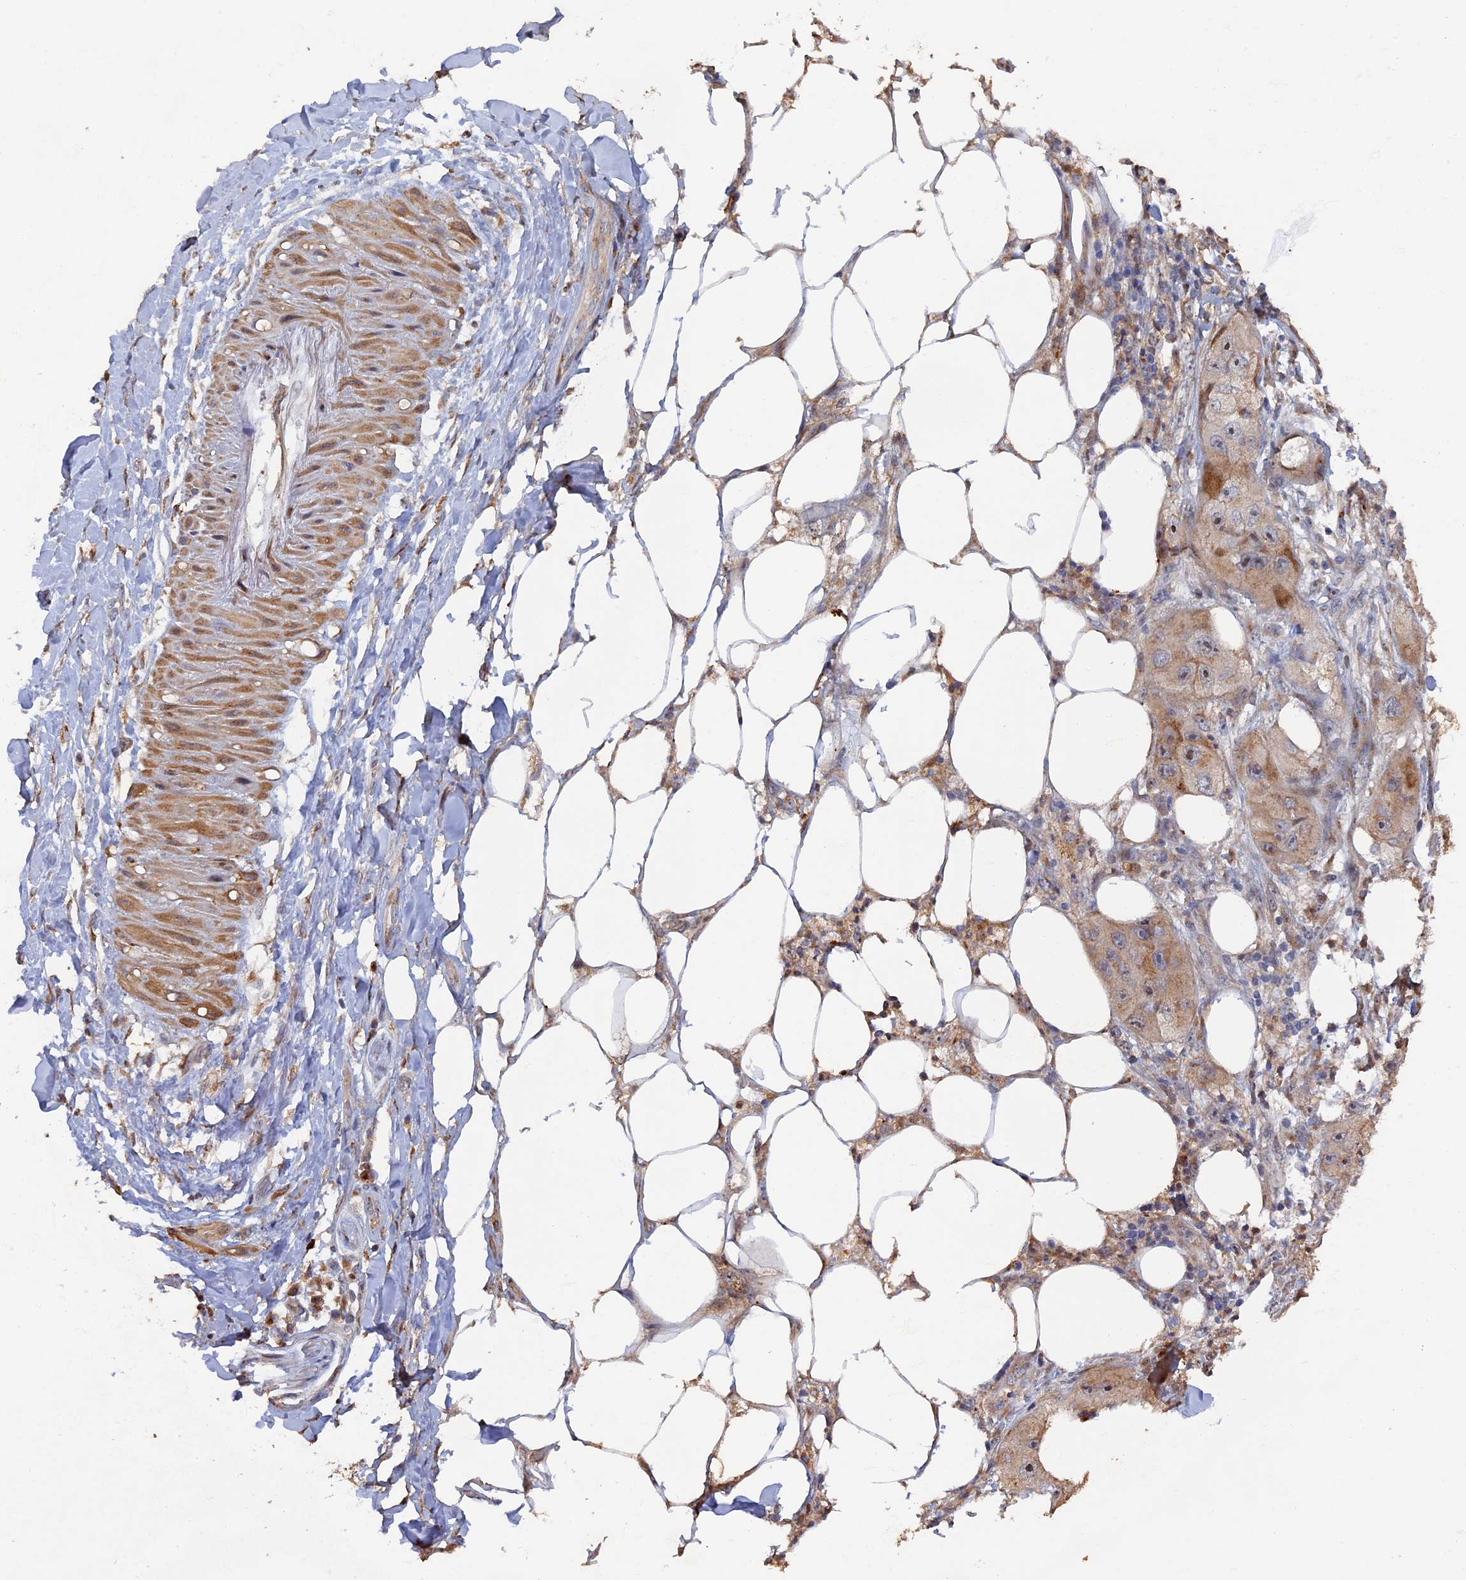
{"staining": {"intensity": "moderate", "quantity": "<25%", "location": "cytoplasmic/membranous"}, "tissue": "skin cancer", "cell_type": "Tumor cells", "image_type": "cancer", "snomed": [{"axis": "morphology", "description": "Squamous cell carcinoma, NOS"}, {"axis": "topography", "description": "Skin"}, {"axis": "topography", "description": "Subcutis"}], "caption": "Moderate cytoplasmic/membranous protein staining is identified in approximately <25% of tumor cells in skin cancer.", "gene": "VPS37C", "patient": {"sex": "male", "age": 73}}